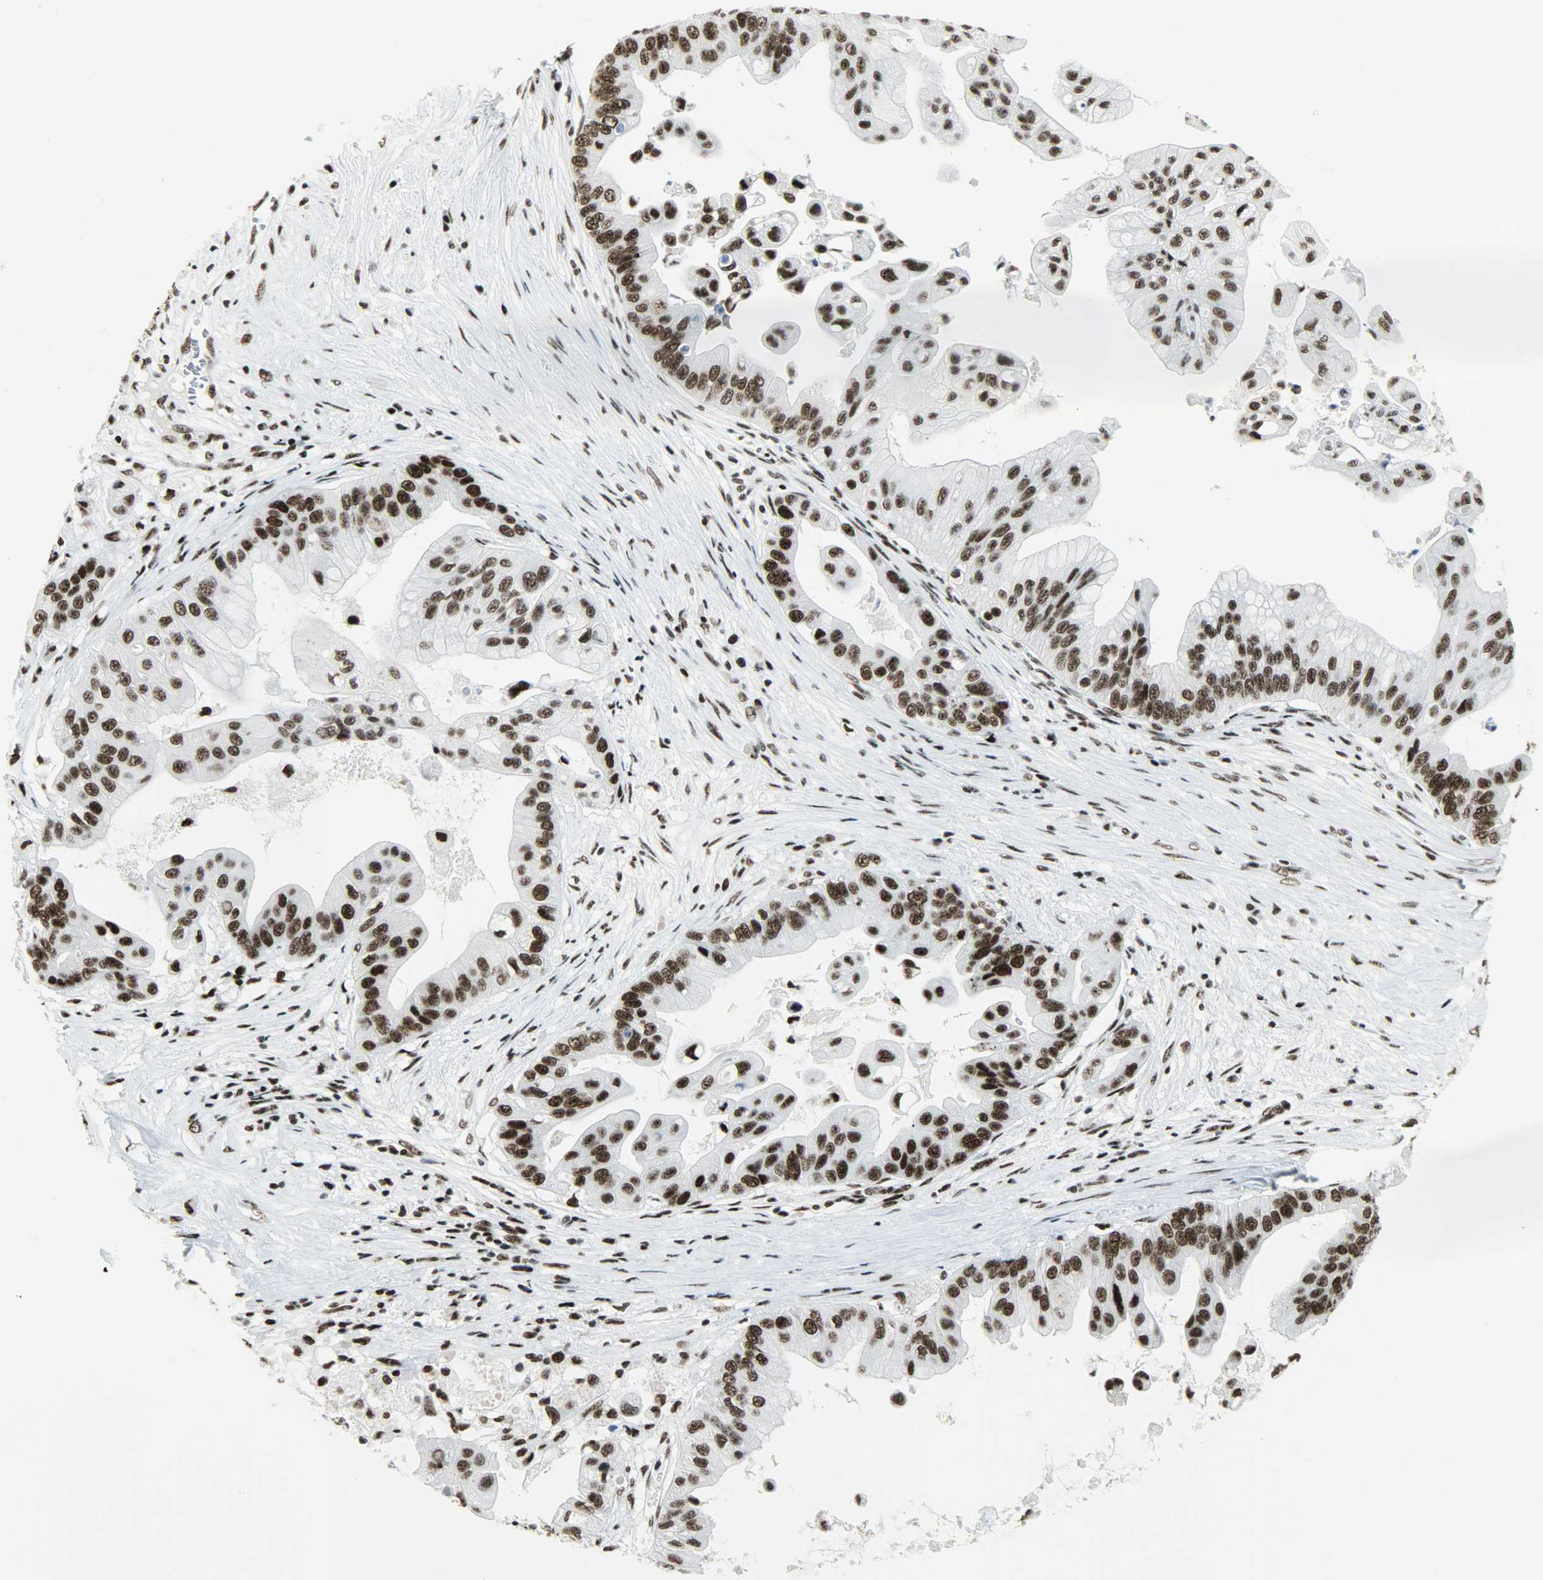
{"staining": {"intensity": "strong", "quantity": ">75%", "location": "nuclear"}, "tissue": "pancreatic cancer", "cell_type": "Tumor cells", "image_type": "cancer", "snomed": [{"axis": "morphology", "description": "Adenocarcinoma, NOS"}, {"axis": "topography", "description": "Pancreas"}], "caption": "Immunohistochemistry (IHC) of human pancreatic cancer (adenocarcinoma) shows high levels of strong nuclear positivity in approximately >75% of tumor cells. (DAB (3,3'-diaminobenzidine) = brown stain, brightfield microscopy at high magnification).", "gene": "SNRPA", "patient": {"sex": "female", "age": 75}}